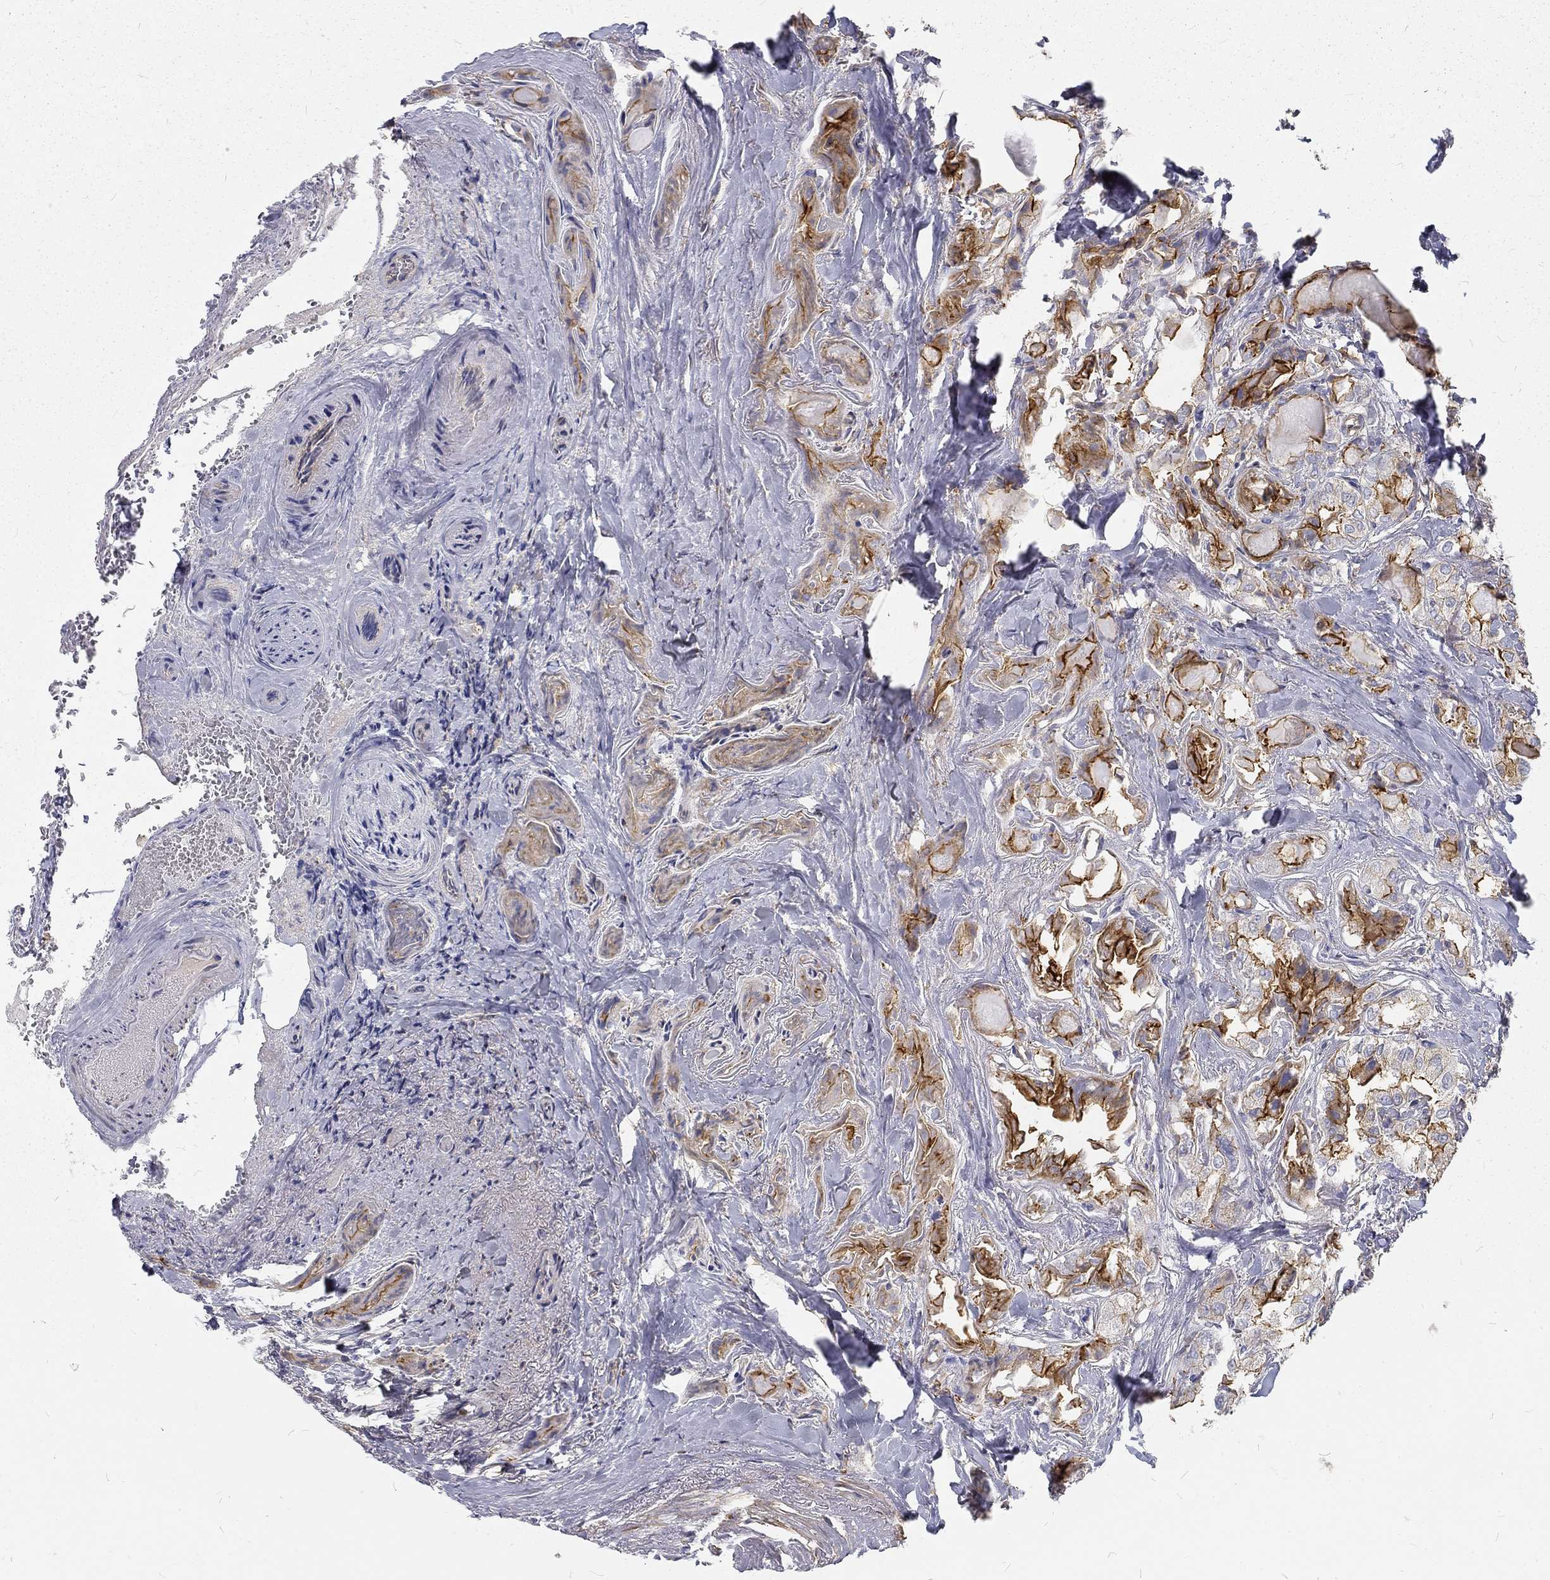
{"staining": {"intensity": "strong", "quantity": "25%-75%", "location": "cytoplasmic/membranous"}, "tissue": "thyroid cancer", "cell_type": "Tumor cells", "image_type": "cancer", "snomed": [{"axis": "morphology", "description": "Normal tissue, NOS"}, {"axis": "morphology", "description": "Papillary adenocarcinoma, NOS"}, {"axis": "topography", "description": "Thyroid gland"}], "caption": "High-magnification brightfield microscopy of thyroid cancer stained with DAB (3,3'-diaminobenzidine) (brown) and counterstained with hematoxylin (blue). tumor cells exhibit strong cytoplasmic/membranous staining is appreciated in approximately25%-75% of cells. (Brightfield microscopy of DAB IHC at high magnification).", "gene": "MTMR11", "patient": {"sex": "female", "age": 66}}